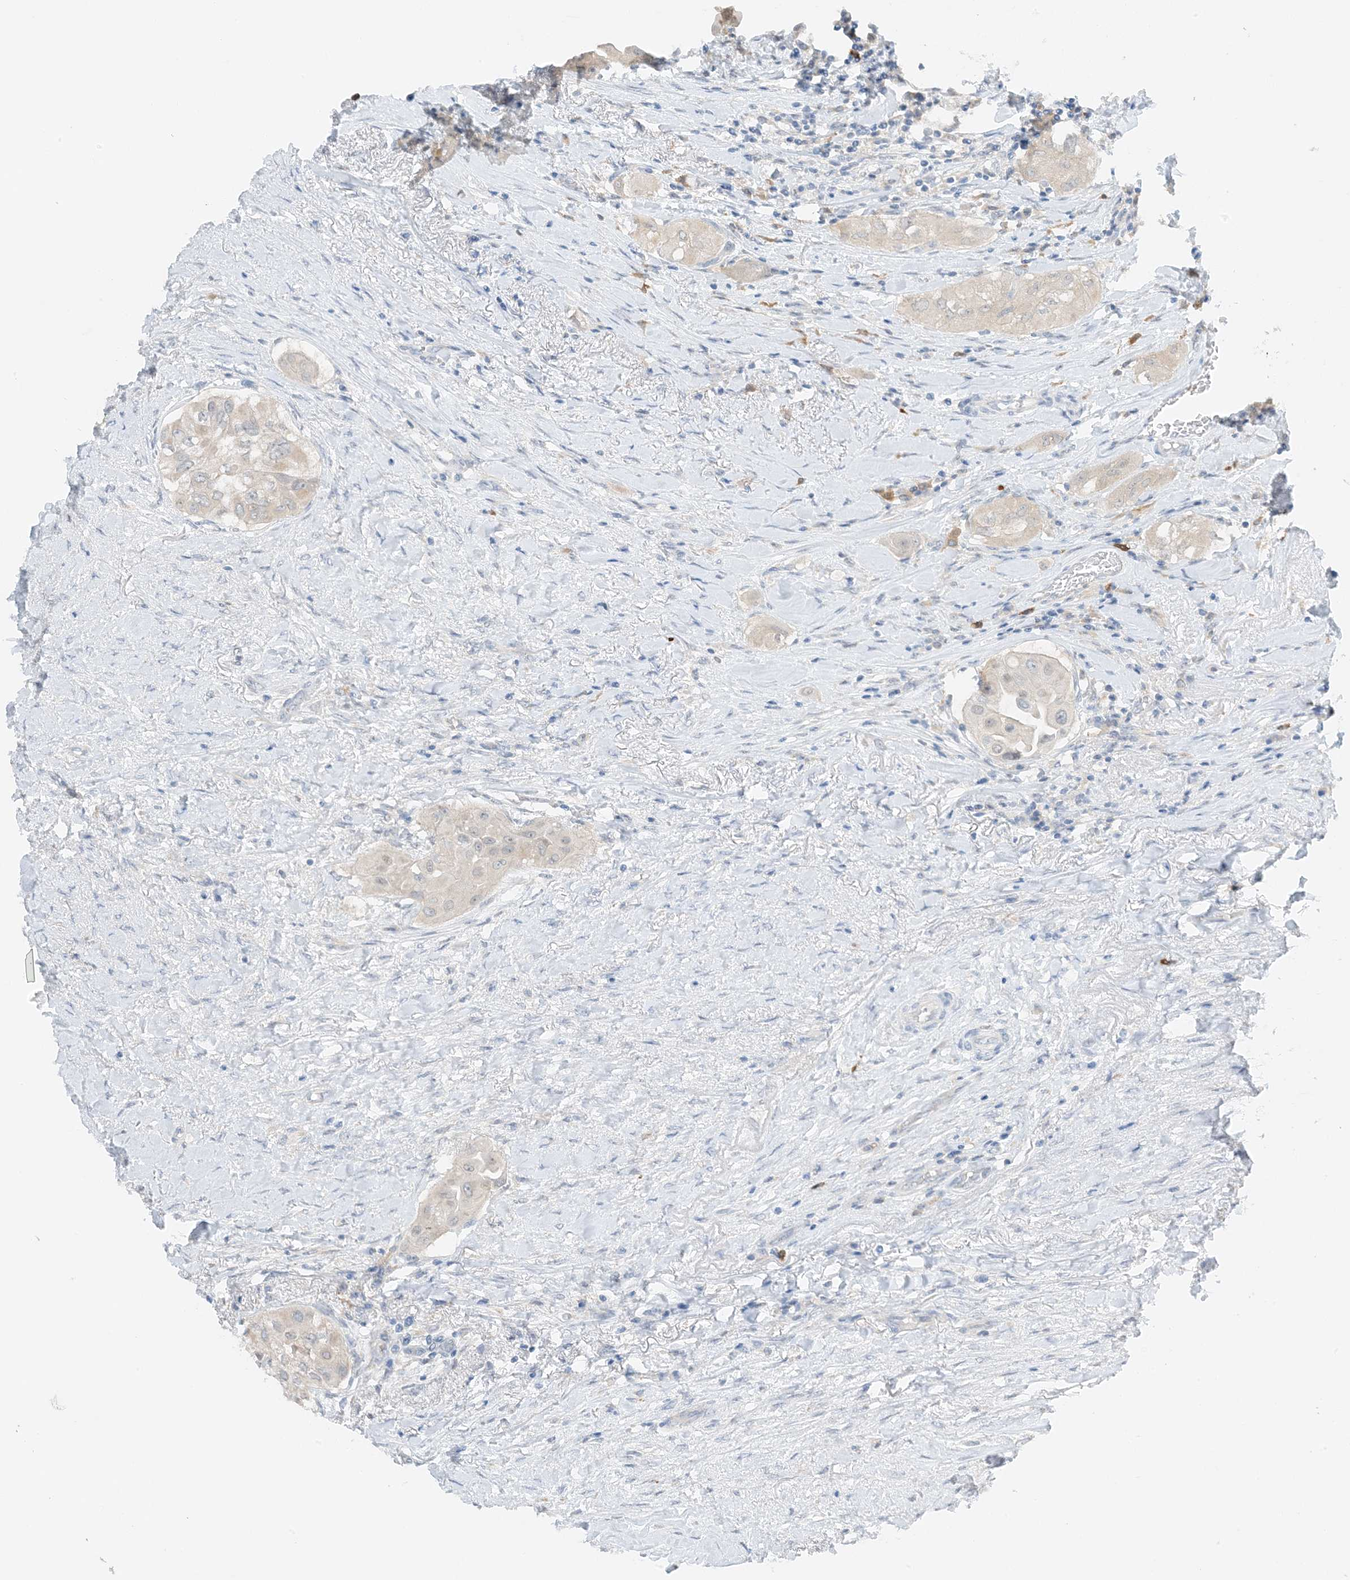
{"staining": {"intensity": "negative", "quantity": "none", "location": "none"}, "tissue": "thyroid cancer", "cell_type": "Tumor cells", "image_type": "cancer", "snomed": [{"axis": "morphology", "description": "Papillary adenocarcinoma, NOS"}, {"axis": "topography", "description": "Thyroid gland"}], "caption": "IHC of thyroid papillary adenocarcinoma demonstrates no positivity in tumor cells.", "gene": "KIFBP", "patient": {"sex": "female", "age": 59}}